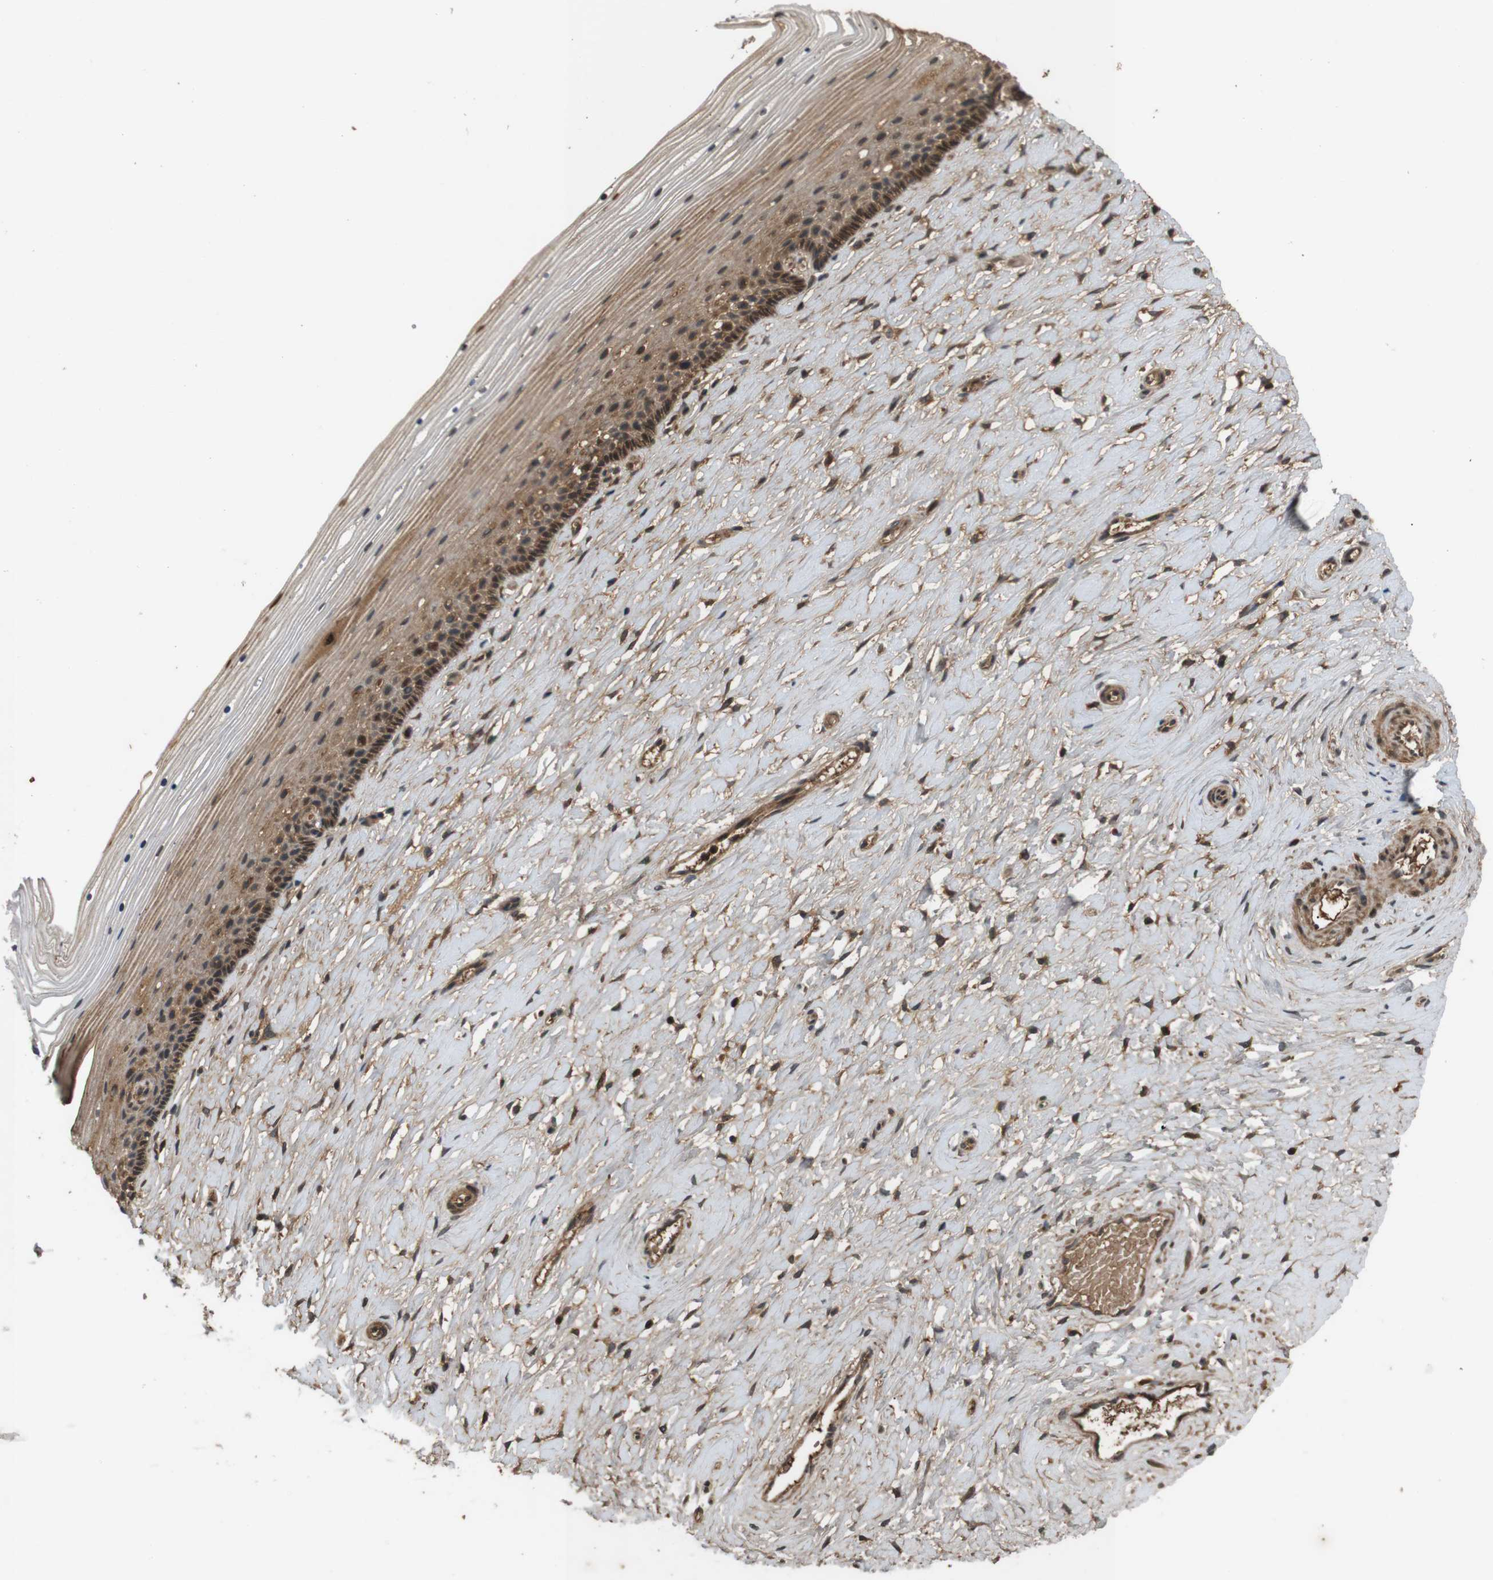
{"staining": {"intensity": "moderate", "quantity": ">75%", "location": "cytoplasmic/membranous"}, "tissue": "cervix", "cell_type": "Glandular cells", "image_type": "normal", "snomed": [{"axis": "morphology", "description": "Normal tissue, NOS"}, {"axis": "topography", "description": "Cervix"}], "caption": "Immunohistochemistry micrograph of normal cervix: cervix stained using immunohistochemistry demonstrates medium levels of moderate protein expression localized specifically in the cytoplasmic/membranous of glandular cells, appearing as a cytoplasmic/membranous brown color.", "gene": "NFKBIE", "patient": {"sex": "female", "age": 39}}